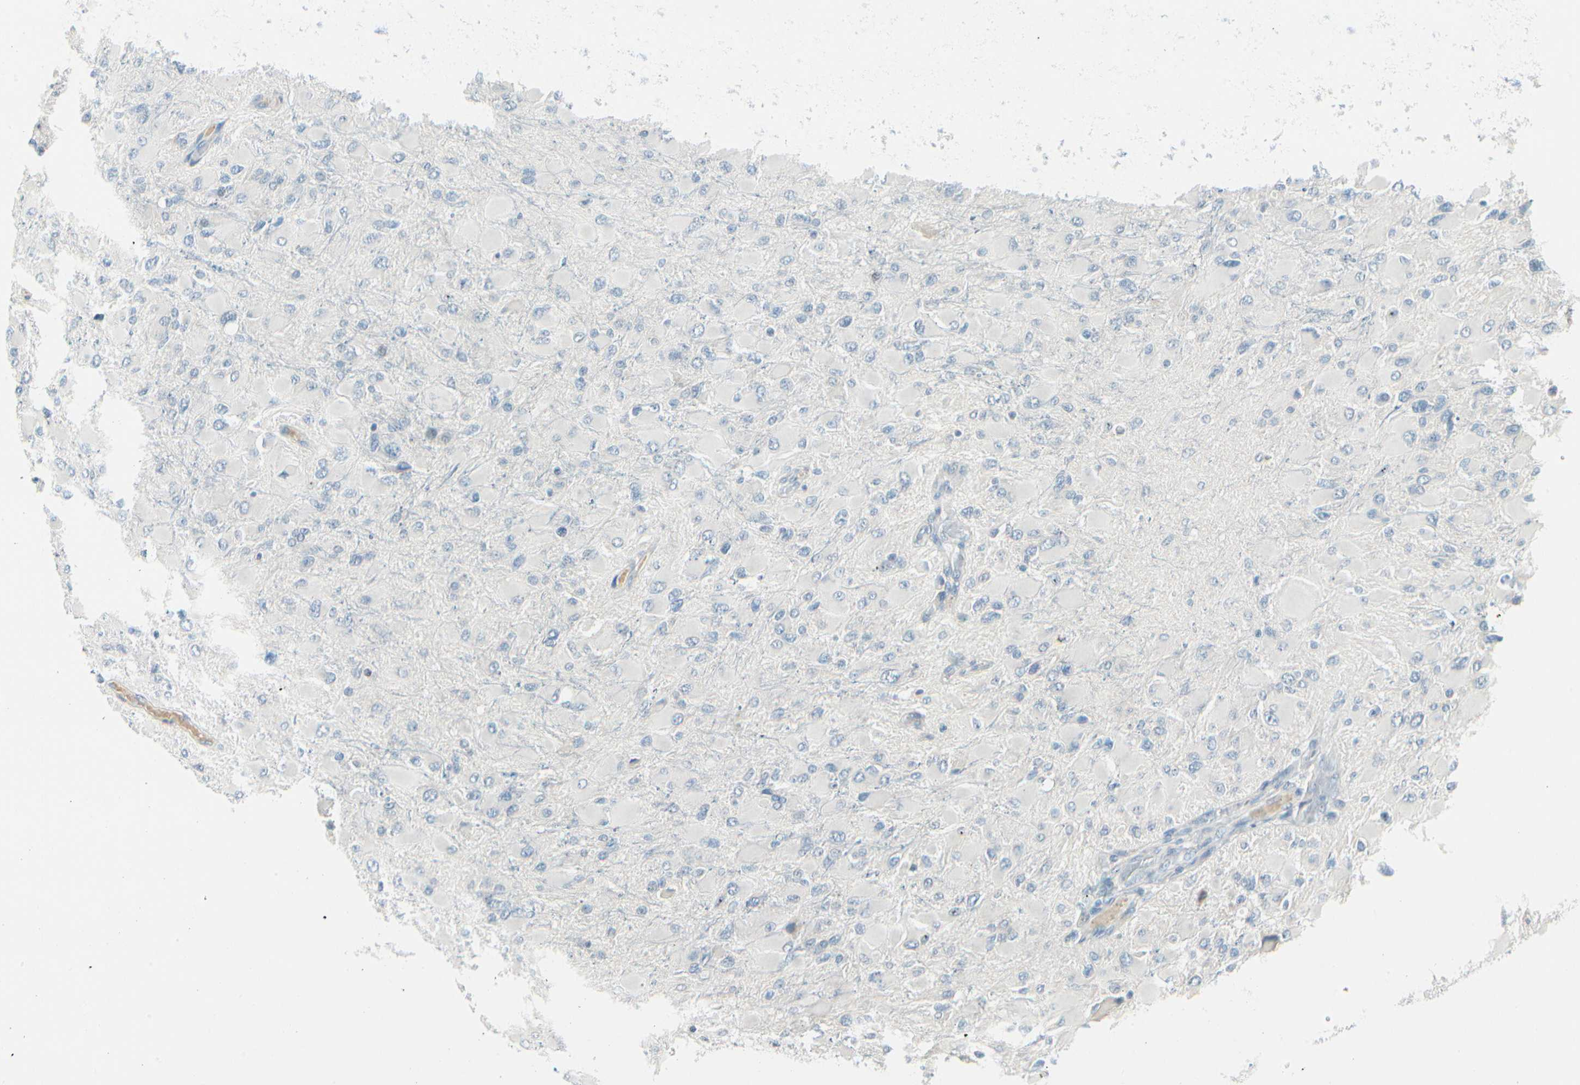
{"staining": {"intensity": "negative", "quantity": "none", "location": "none"}, "tissue": "glioma", "cell_type": "Tumor cells", "image_type": "cancer", "snomed": [{"axis": "morphology", "description": "Glioma, malignant, High grade"}, {"axis": "topography", "description": "Cerebral cortex"}], "caption": "Immunohistochemistry image of glioma stained for a protein (brown), which exhibits no staining in tumor cells.", "gene": "ZSCAN1", "patient": {"sex": "female", "age": 36}}